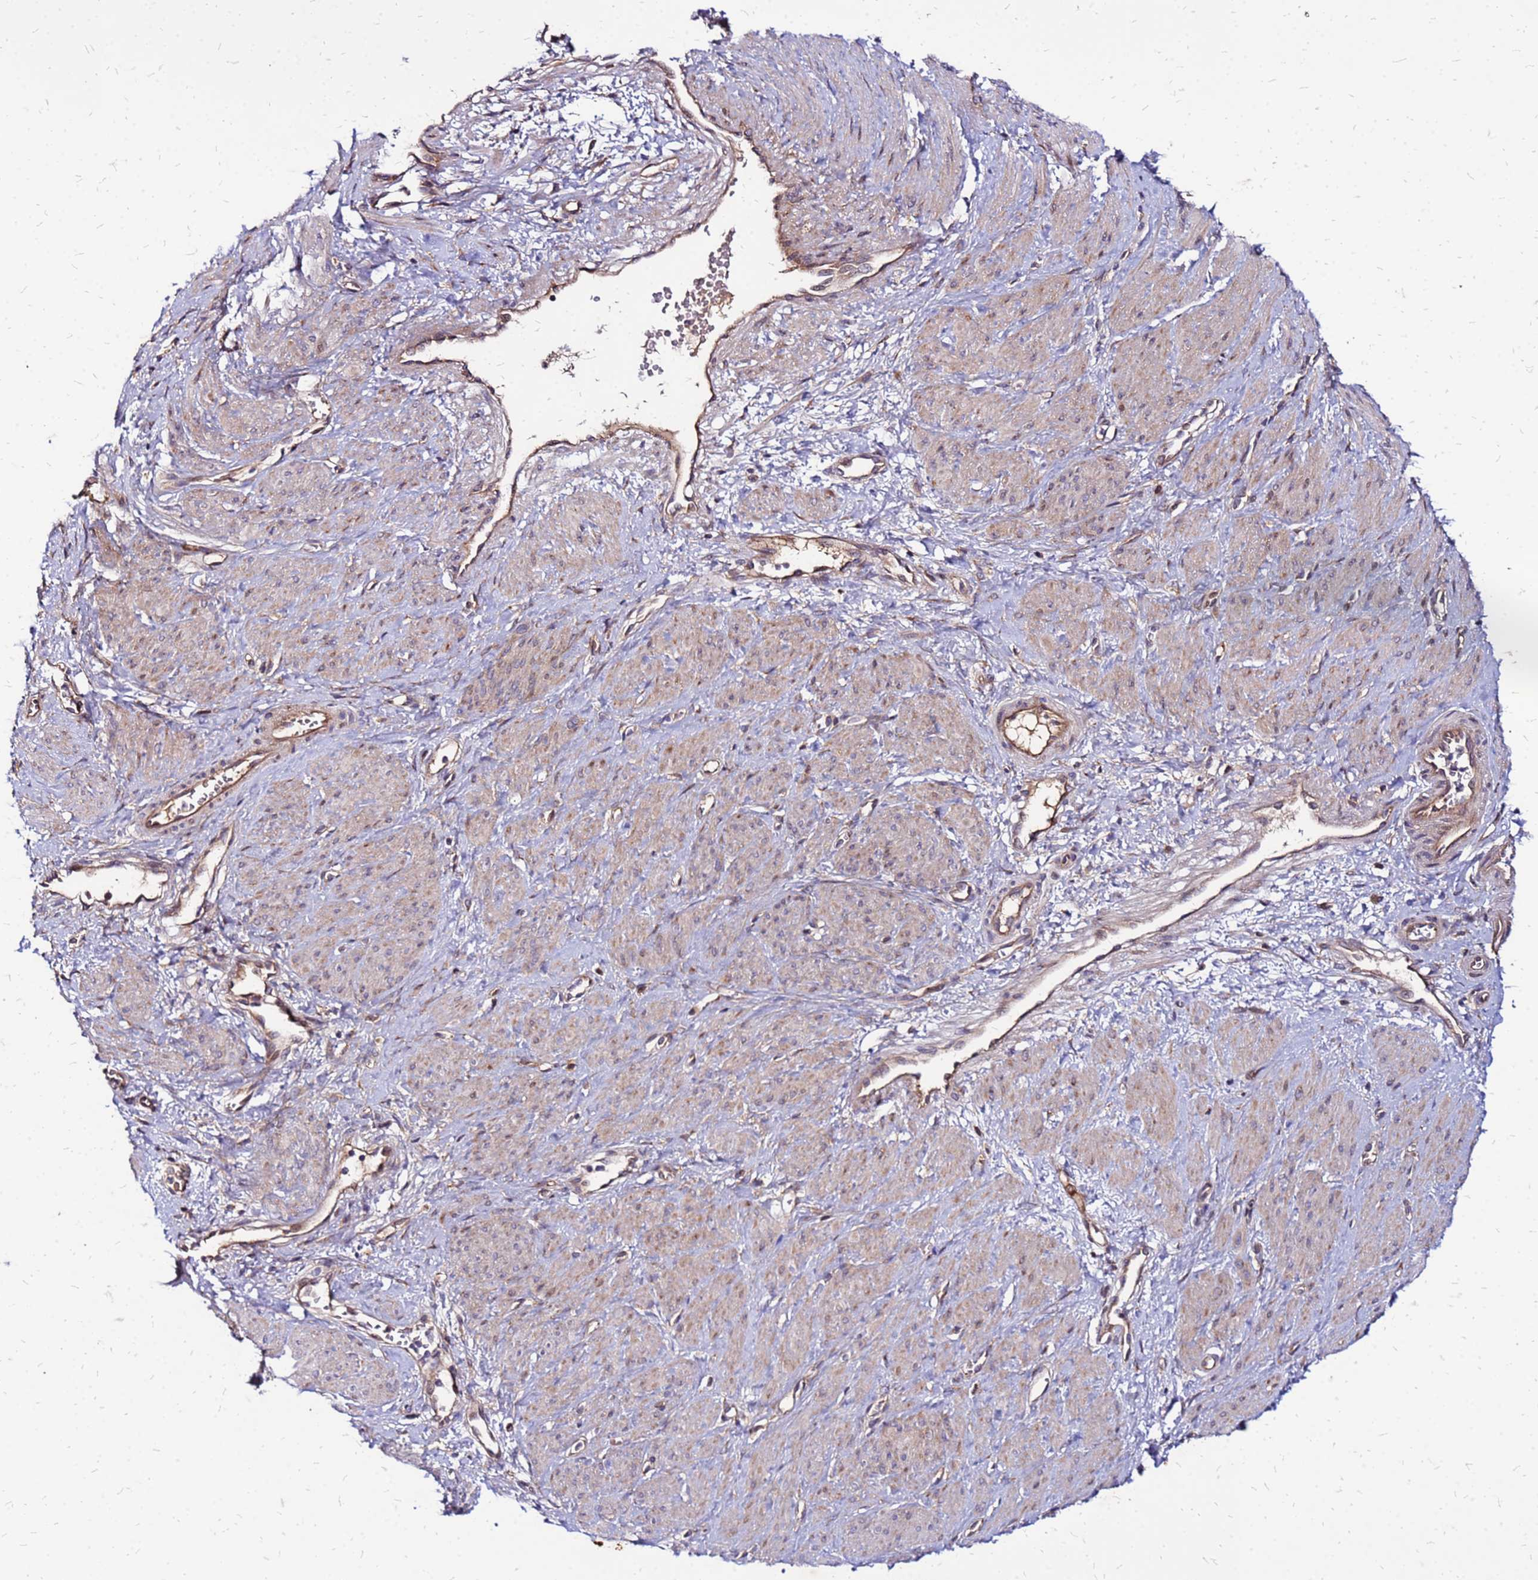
{"staining": {"intensity": "weak", "quantity": "25%-75%", "location": "cytoplasmic/membranous"}, "tissue": "smooth muscle", "cell_type": "Smooth muscle cells", "image_type": "normal", "snomed": [{"axis": "morphology", "description": "Normal tissue, NOS"}, {"axis": "topography", "description": "Smooth muscle"}, {"axis": "topography", "description": "Uterus"}], "caption": "A brown stain labels weak cytoplasmic/membranous expression of a protein in smooth muscle cells of normal human smooth muscle. Using DAB (brown) and hematoxylin (blue) stains, captured at high magnification using brightfield microscopy.", "gene": "VMO1", "patient": {"sex": "female", "age": 39}}